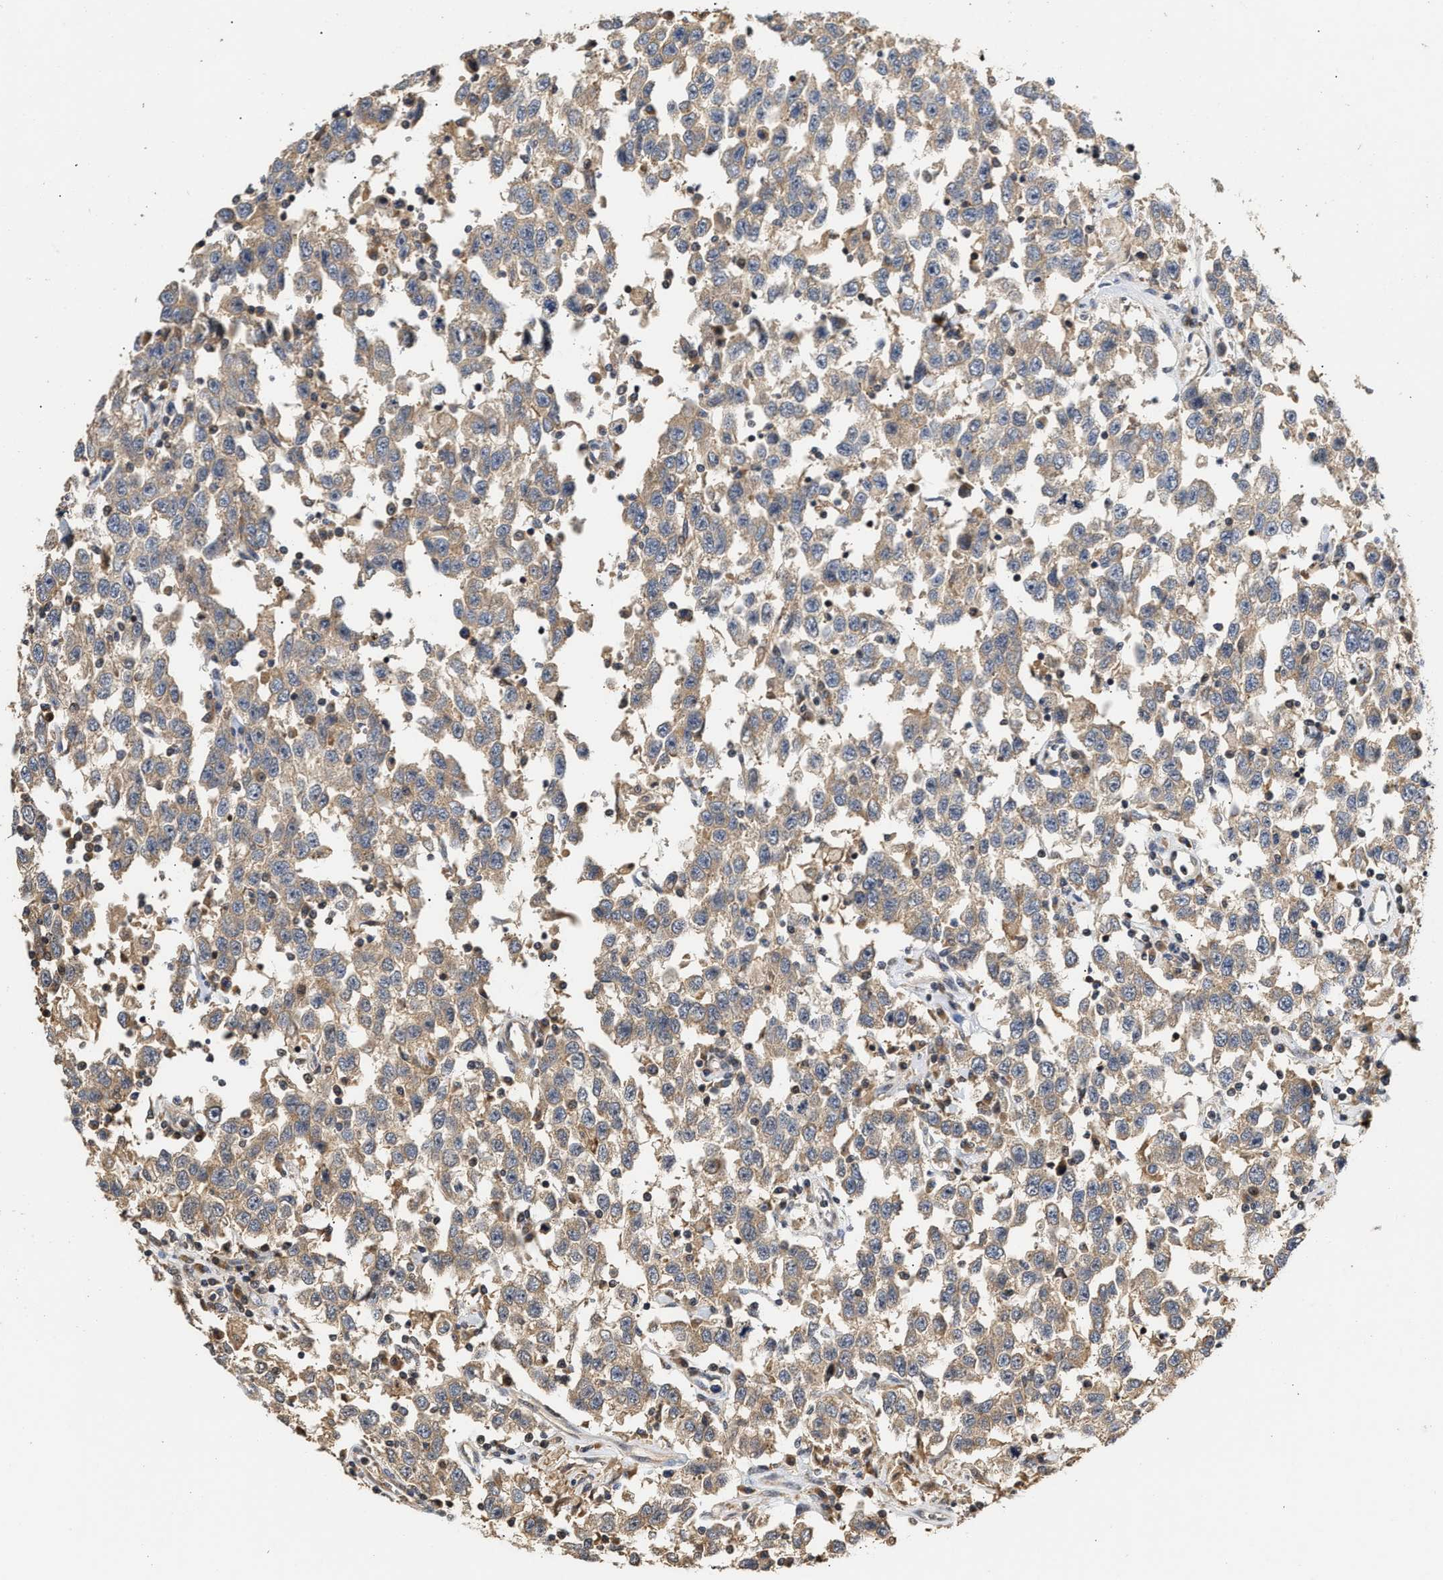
{"staining": {"intensity": "weak", "quantity": ">75%", "location": "cytoplasmic/membranous"}, "tissue": "testis cancer", "cell_type": "Tumor cells", "image_type": "cancer", "snomed": [{"axis": "morphology", "description": "Seminoma, NOS"}, {"axis": "topography", "description": "Testis"}], "caption": "IHC image of neoplastic tissue: testis cancer stained using immunohistochemistry (IHC) shows low levels of weak protein expression localized specifically in the cytoplasmic/membranous of tumor cells, appearing as a cytoplasmic/membranous brown color.", "gene": "CLIP2", "patient": {"sex": "male", "age": 41}}